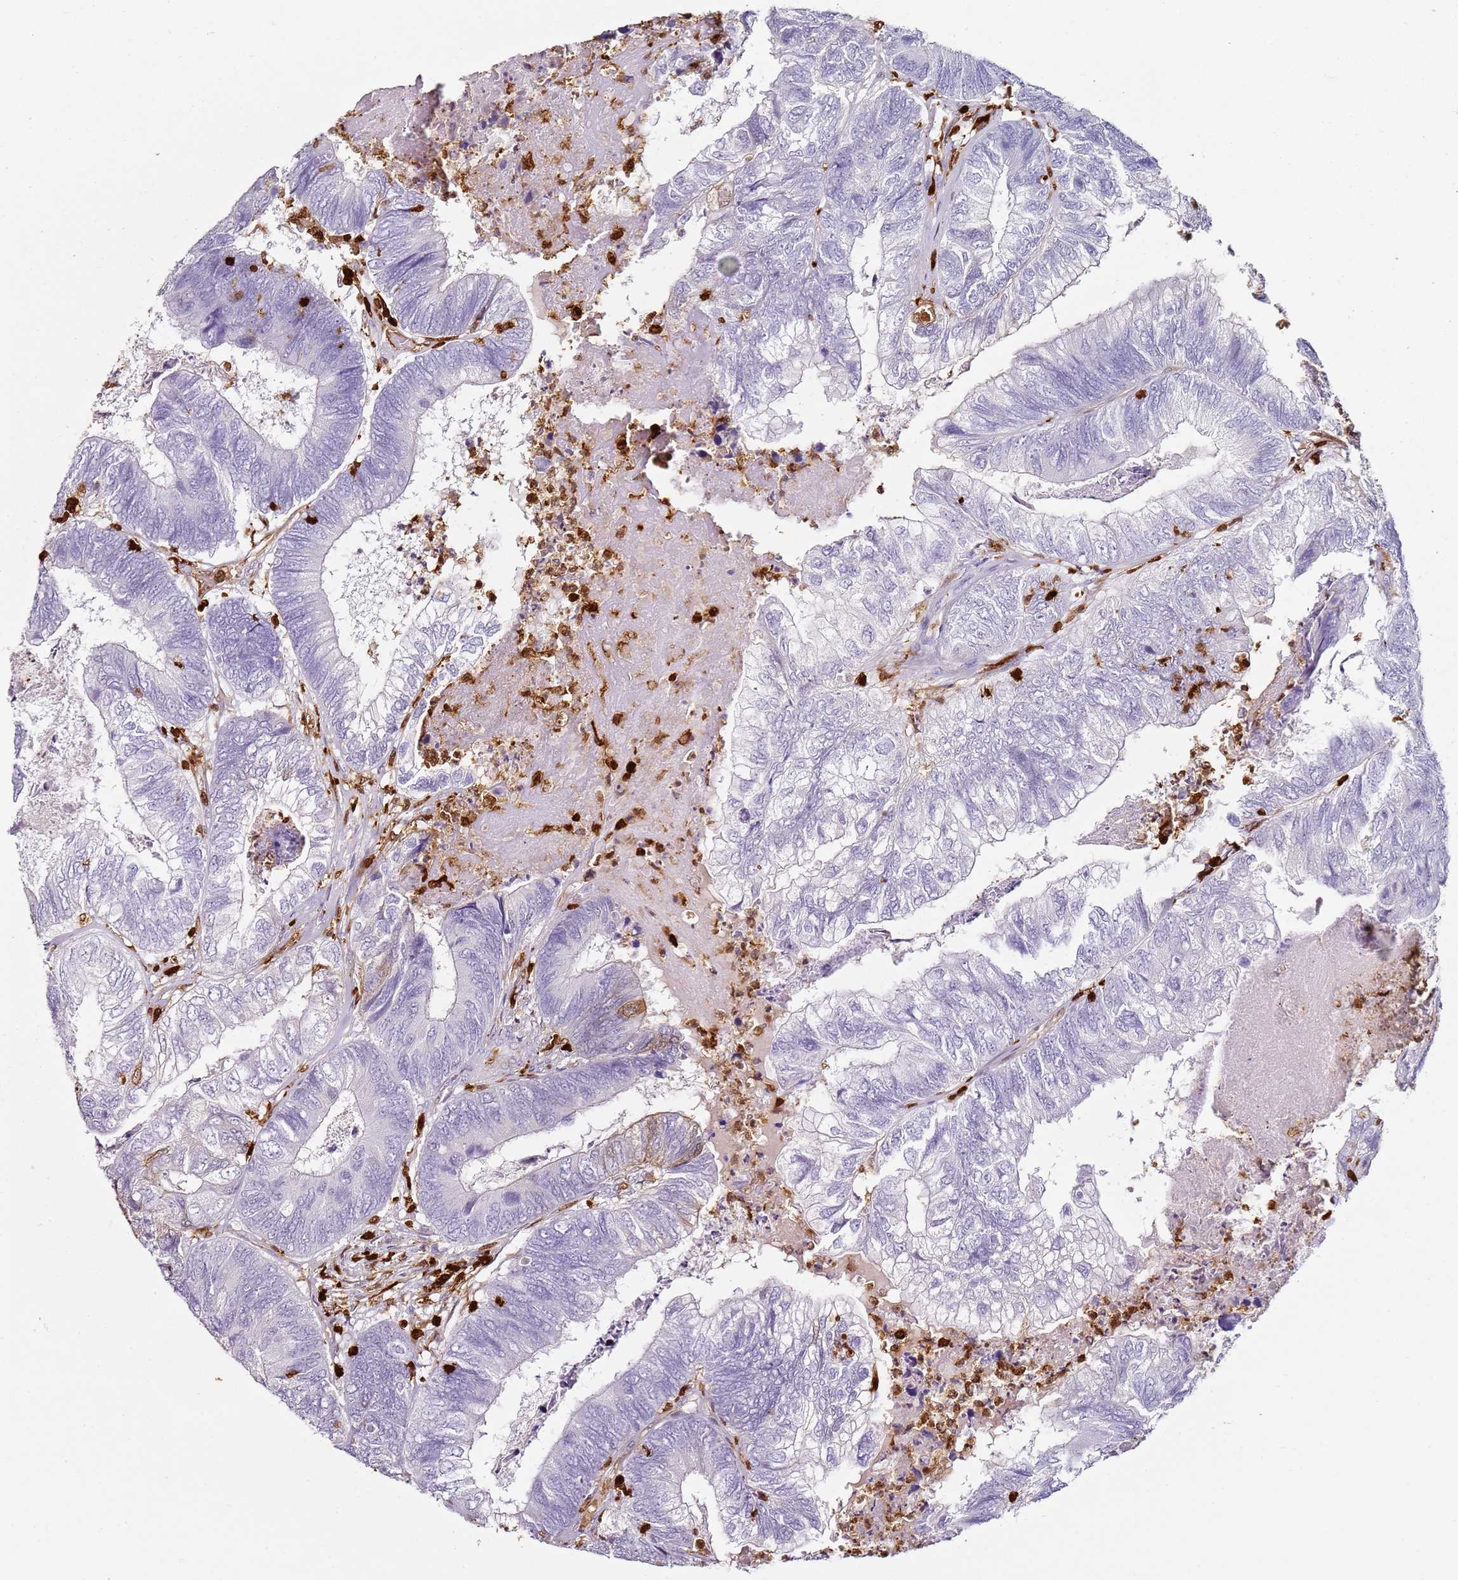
{"staining": {"intensity": "negative", "quantity": "none", "location": "none"}, "tissue": "colorectal cancer", "cell_type": "Tumor cells", "image_type": "cancer", "snomed": [{"axis": "morphology", "description": "Adenocarcinoma, NOS"}, {"axis": "topography", "description": "Colon"}], "caption": "Tumor cells show no significant staining in colorectal adenocarcinoma.", "gene": "S100A4", "patient": {"sex": "female", "age": 67}}